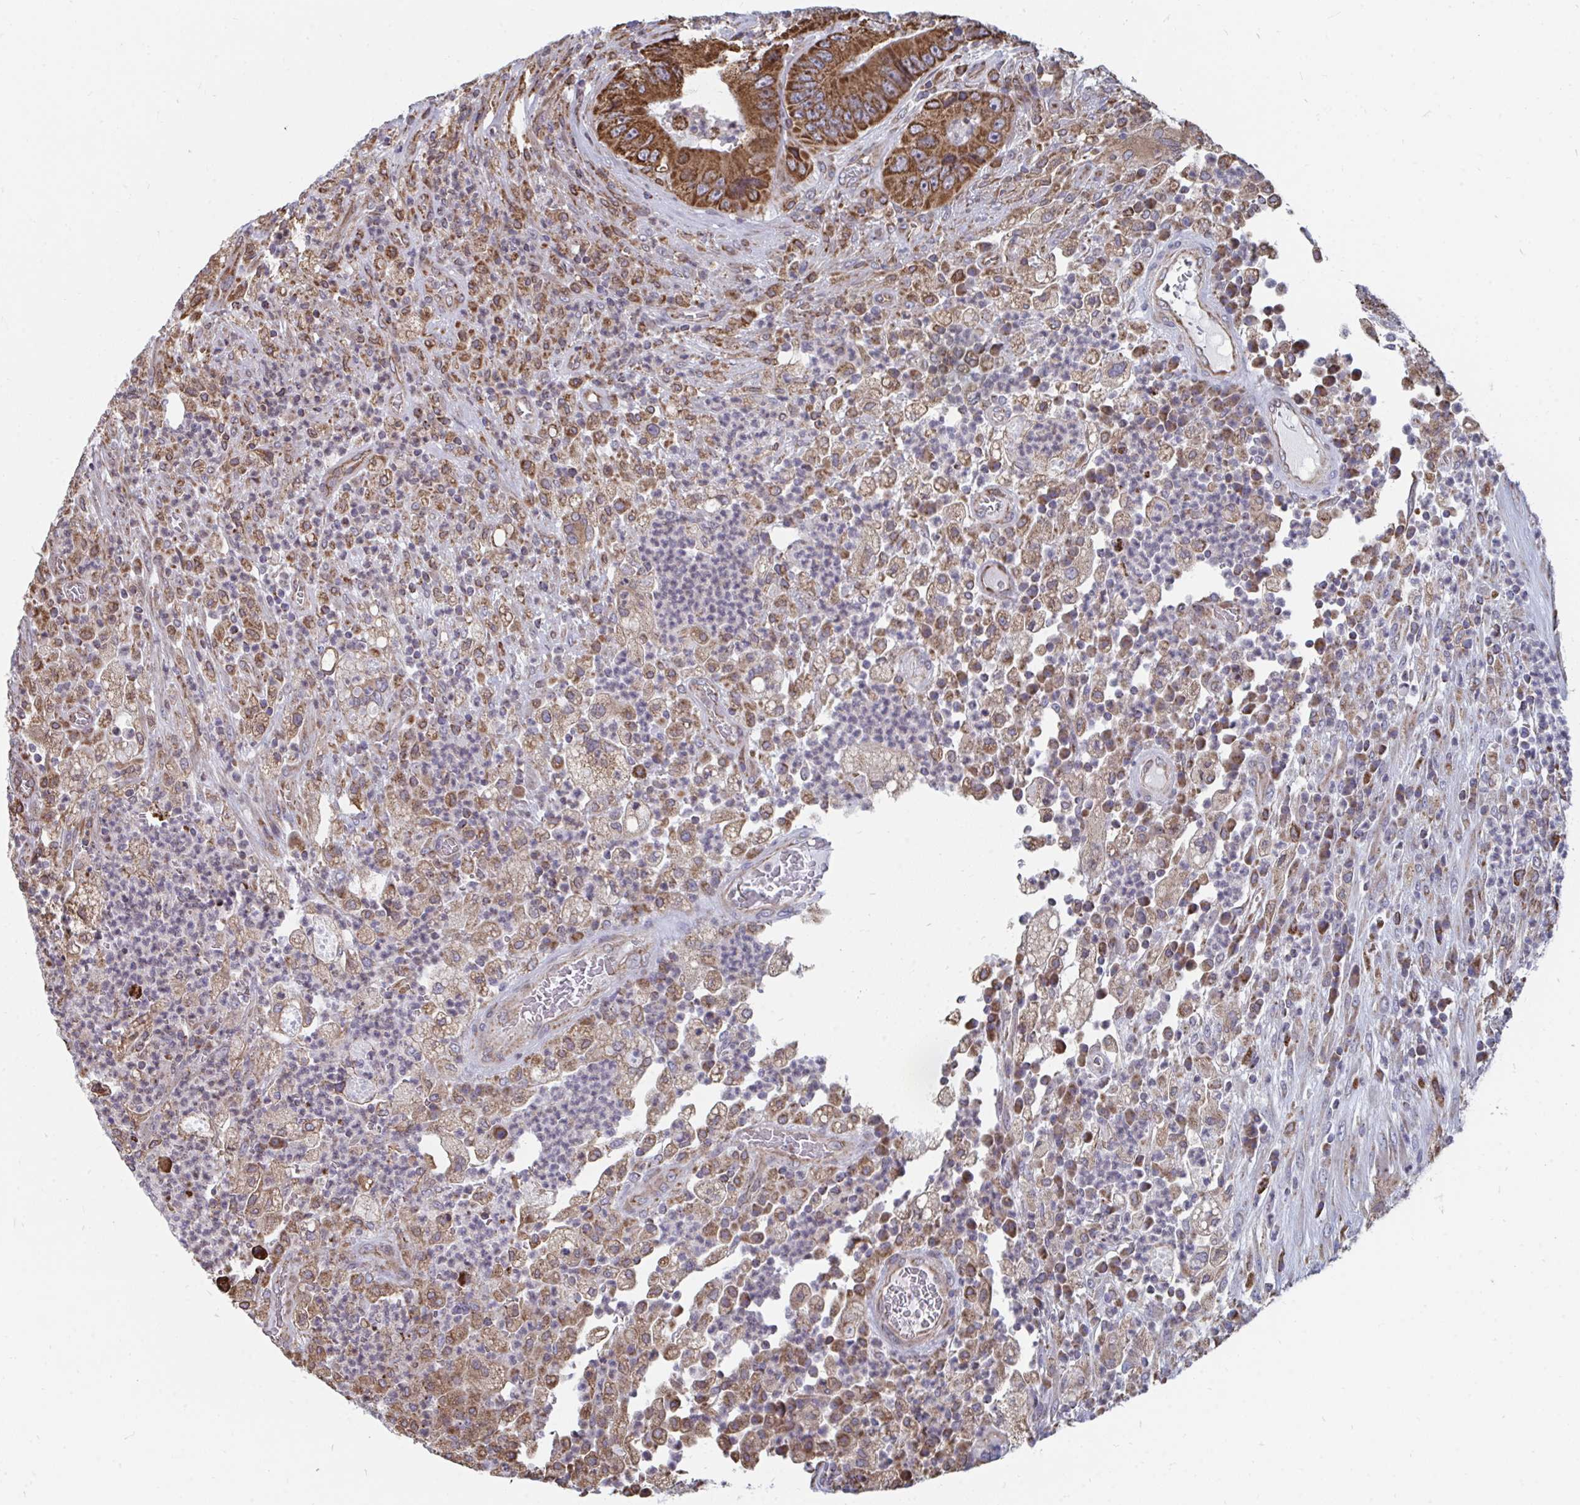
{"staining": {"intensity": "strong", "quantity": ">75%", "location": "cytoplasmic/membranous"}, "tissue": "colorectal cancer", "cell_type": "Tumor cells", "image_type": "cancer", "snomed": [{"axis": "morphology", "description": "Adenocarcinoma, NOS"}, {"axis": "topography", "description": "Colon"}], "caption": "The histopathology image reveals staining of colorectal adenocarcinoma, revealing strong cytoplasmic/membranous protein expression (brown color) within tumor cells. The staining was performed using DAB (3,3'-diaminobenzidine), with brown indicating positive protein expression. Nuclei are stained blue with hematoxylin.", "gene": "ELAVL1", "patient": {"sex": "female", "age": 86}}